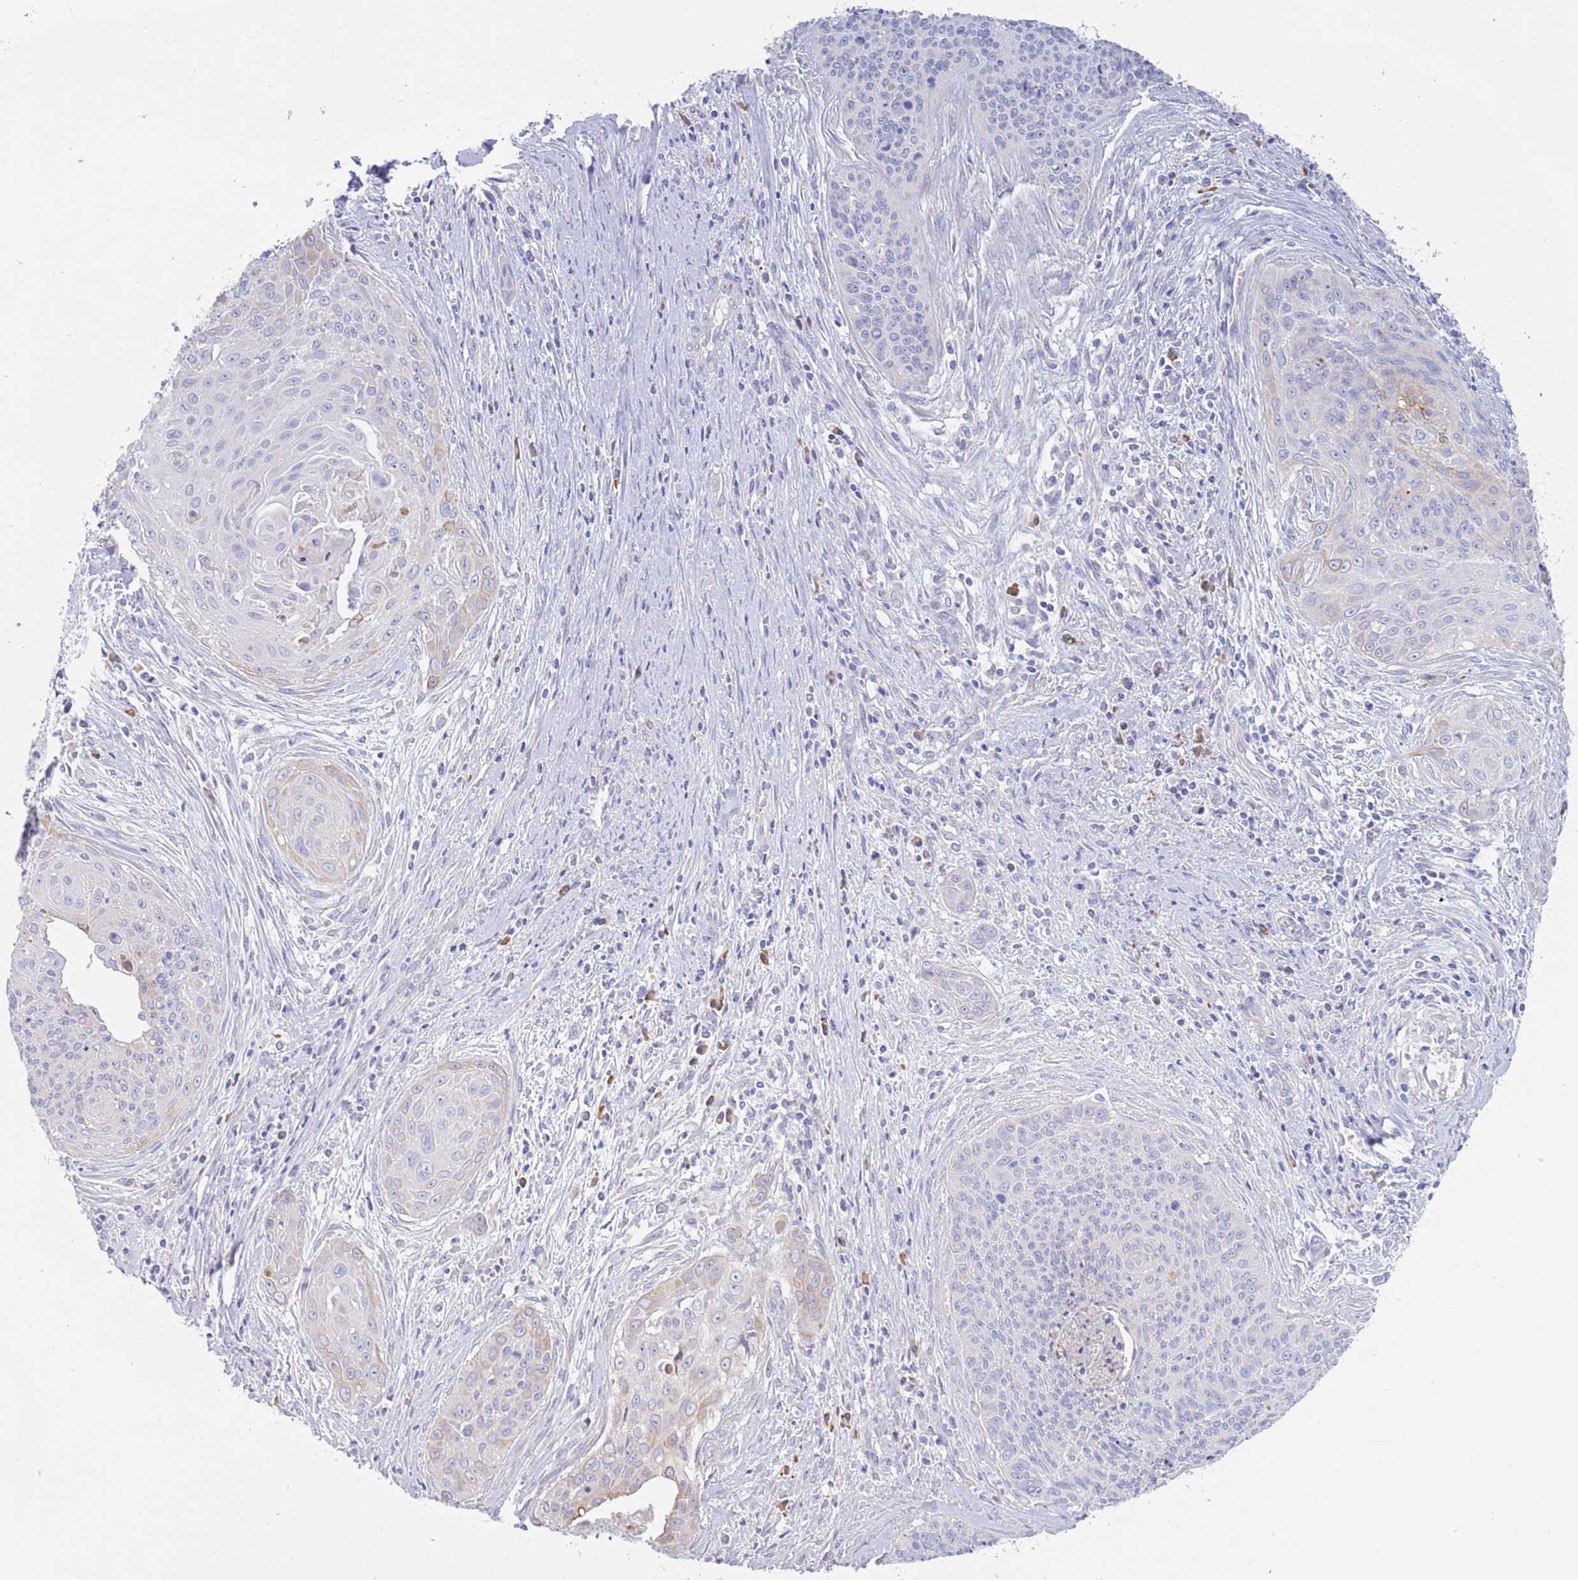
{"staining": {"intensity": "negative", "quantity": "none", "location": "none"}, "tissue": "cervical cancer", "cell_type": "Tumor cells", "image_type": "cancer", "snomed": [{"axis": "morphology", "description": "Squamous cell carcinoma, NOS"}, {"axis": "topography", "description": "Cervix"}], "caption": "Cervical squamous cell carcinoma stained for a protein using immunohistochemistry shows no staining tumor cells.", "gene": "CCDC149", "patient": {"sex": "female", "age": 55}}